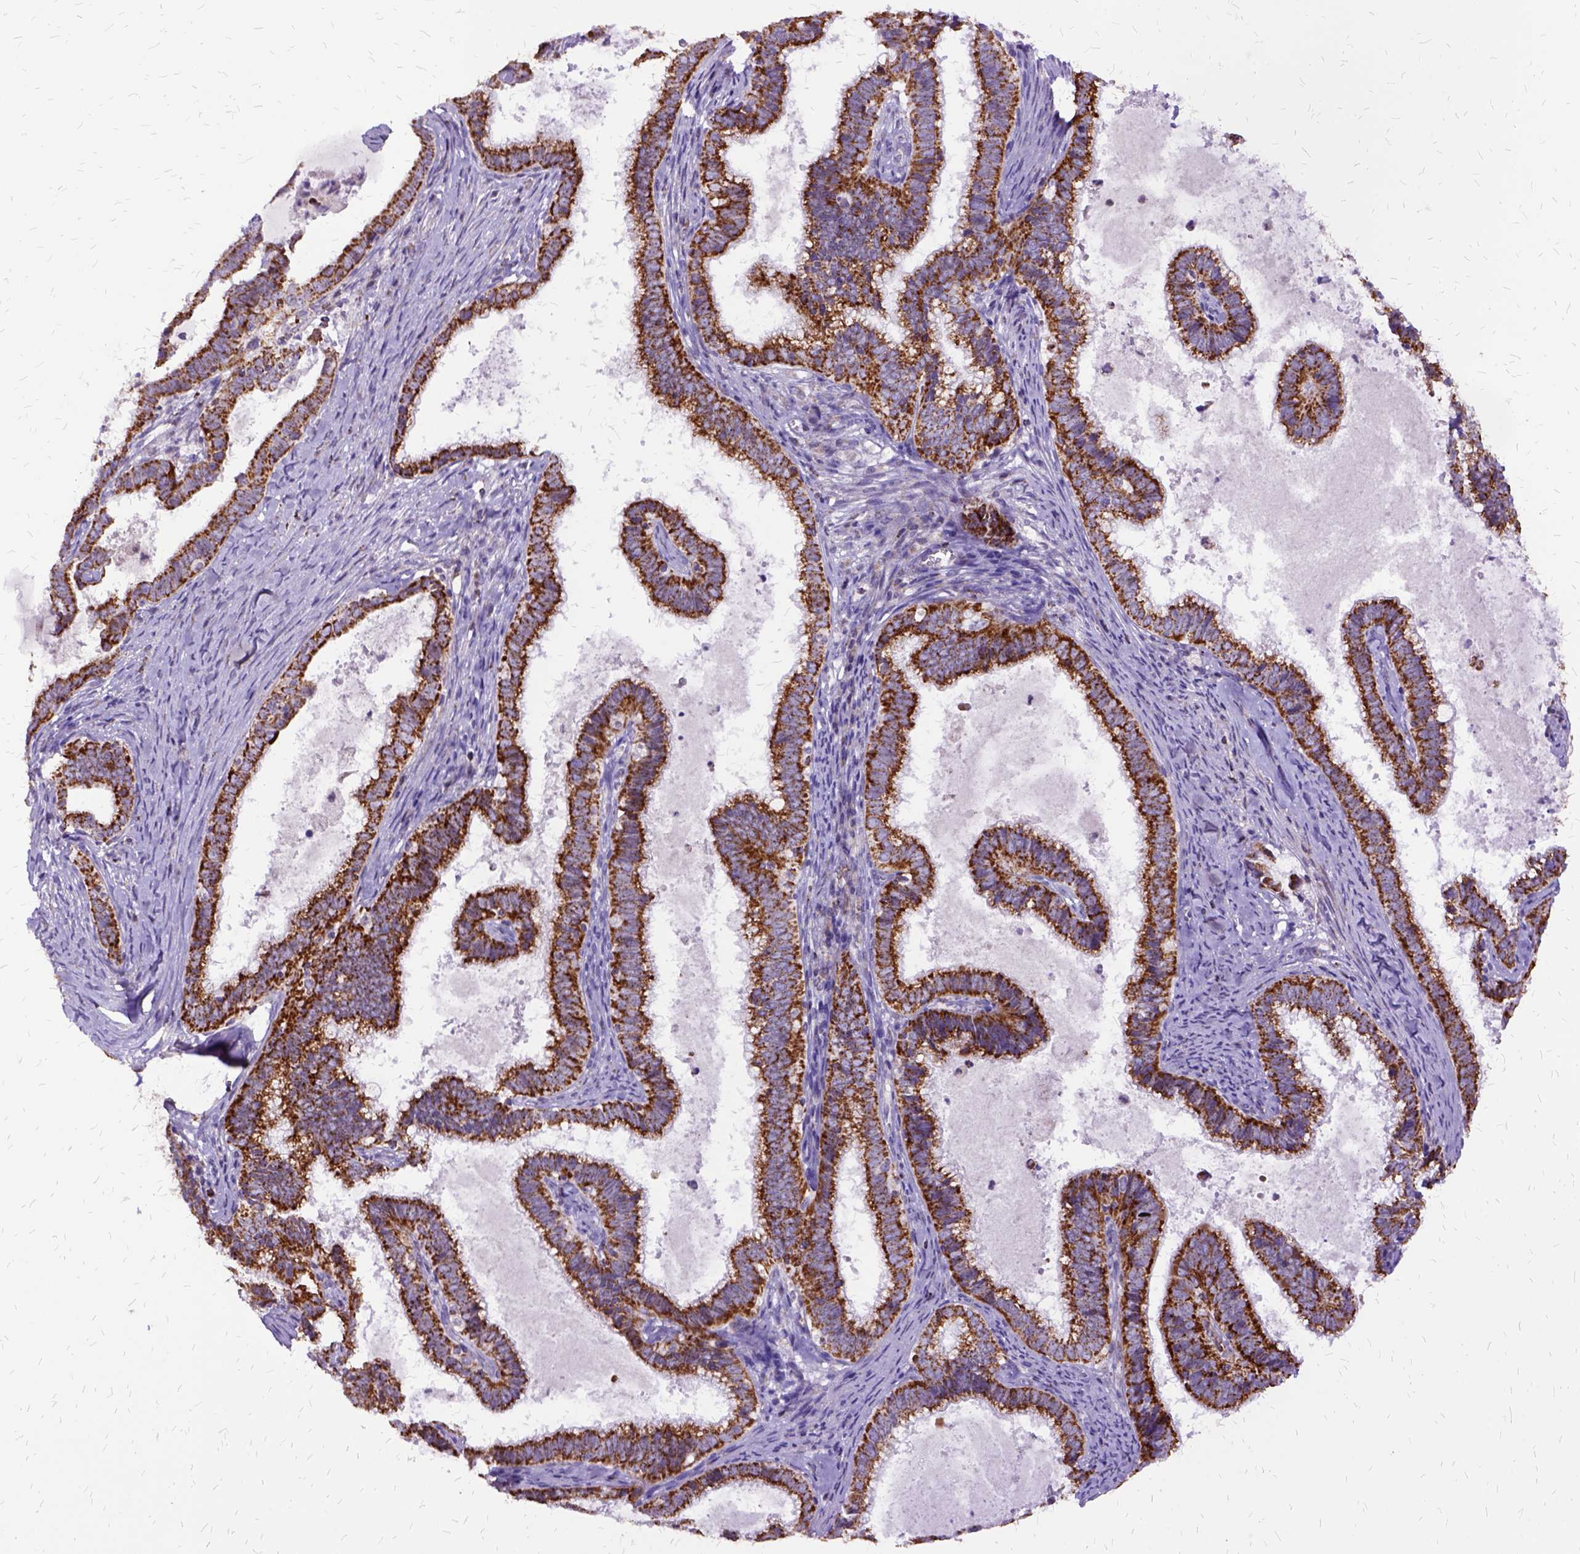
{"staining": {"intensity": "strong", "quantity": ">75%", "location": "cytoplasmic/membranous"}, "tissue": "cervical cancer", "cell_type": "Tumor cells", "image_type": "cancer", "snomed": [{"axis": "morphology", "description": "Adenocarcinoma, NOS"}, {"axis": "topography", "description": "Cervix"}], "caption": "Immunohistochemistry (DAB) staining of cervical cancer (adenocarcinoma) displays strong cytoplasmic/membranous protein staining in about >75% of tumor cells. (Stains: DAB (3,3'-diaminobenzidine) in brown, nuclei in blue, Microscopy: brightfield microscopy at high magnification).", "gene": "OXCT1", "patient": {"sex": "female", "age": 61}}